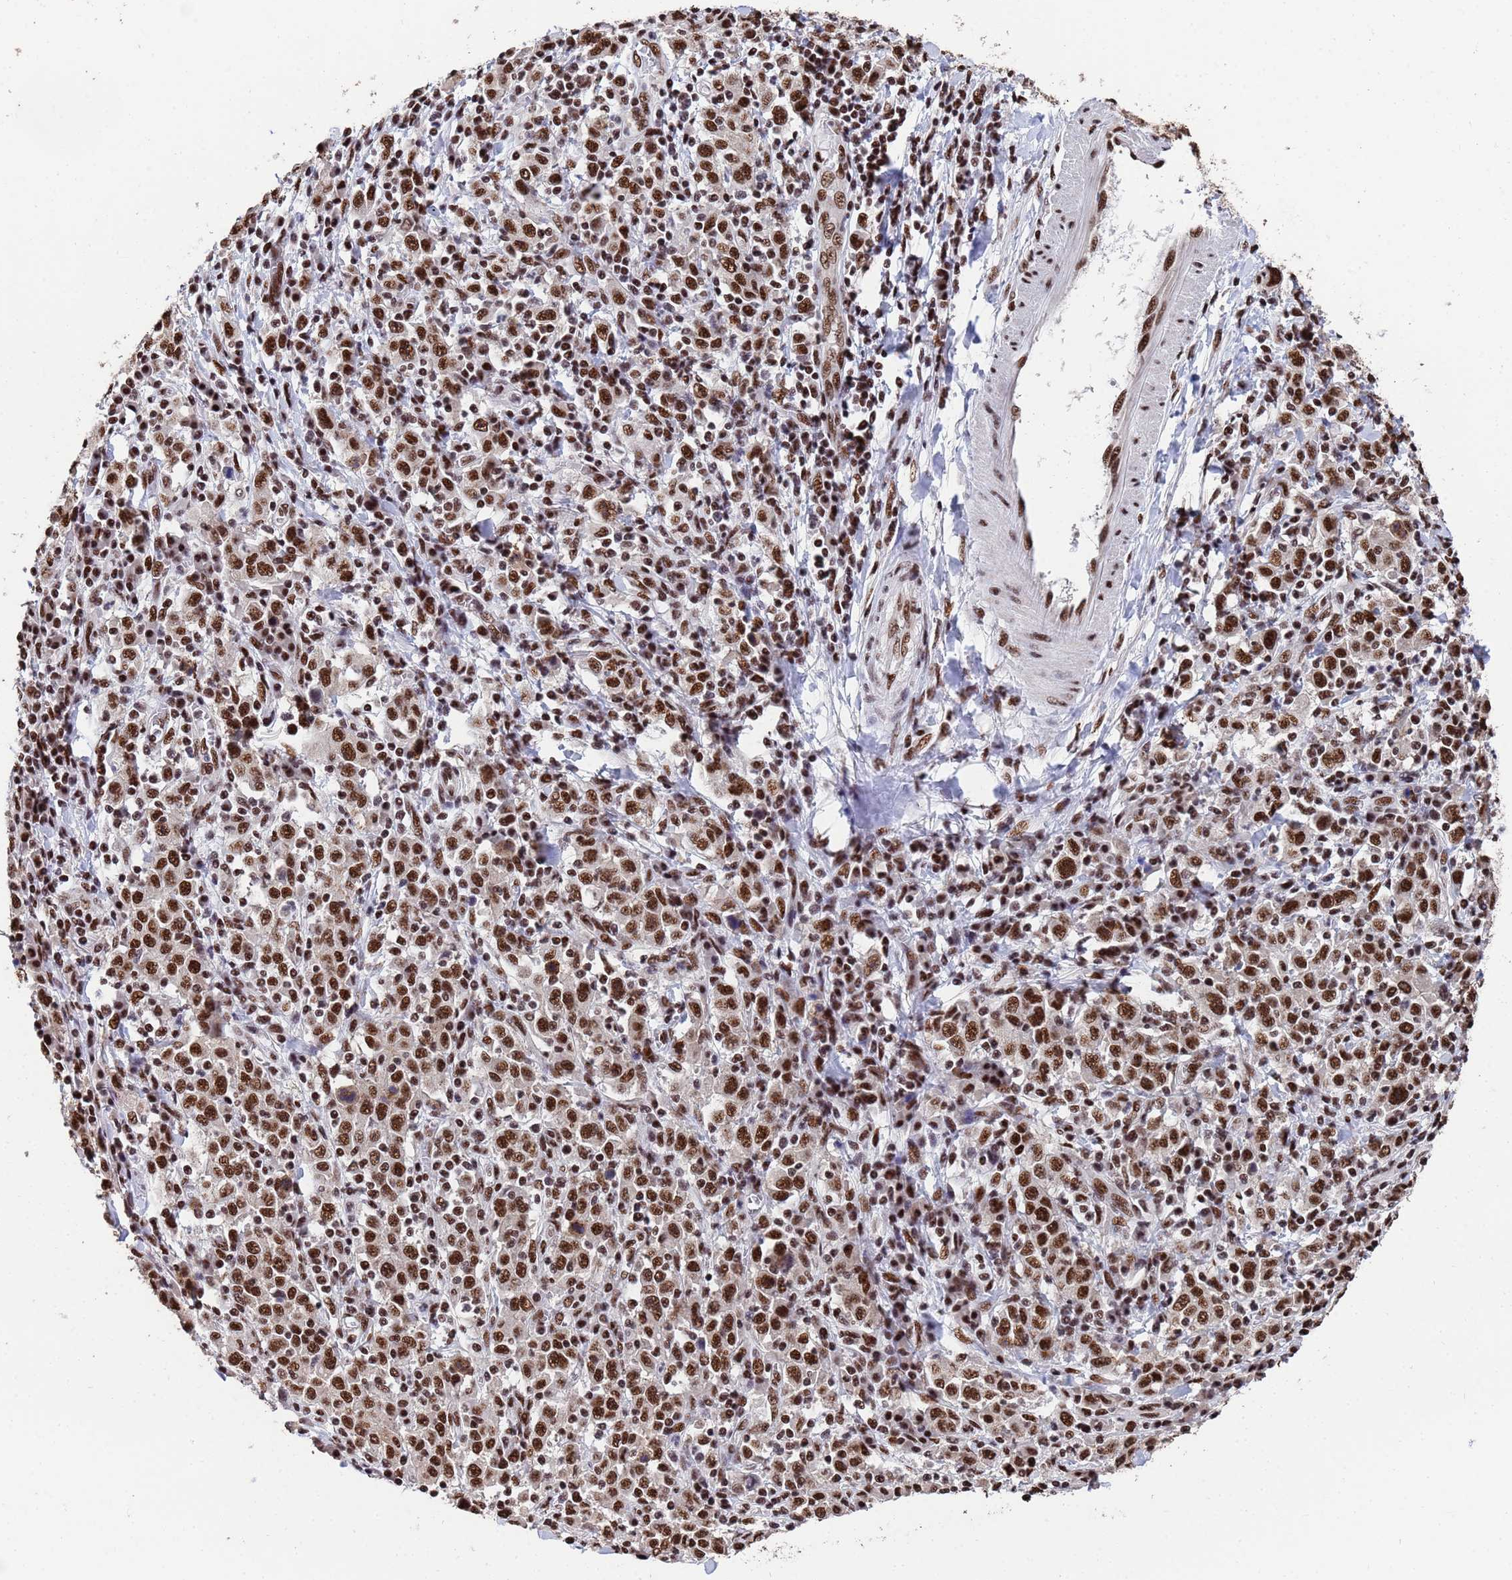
{"staining": {"intensity": "strong", "quantity": ">75%", "location": "nuclear"}, "tissue": "stomach cancer", "cell_type": "Tumor cells", "image_type": "cancer", "snomed": [{"axis": "morphology", "description": "Normal tissue, NOS"}, {"axis": "morphology", "description": "Adenocarcinoma, NOS"}, {"axis": "topography", "description": "Stomach, upper"}, {"axis": "topography", "description": "Stomach"}], "caption": "Immunohistochemistry of human stomach adenocarcinoma reveals high levels of strong nuclear positivity in about >75% of tumor cells. Nuclei are stained in blue.", "gene": "SF3B2", "patient": {"sex": "male", "age": 59}}